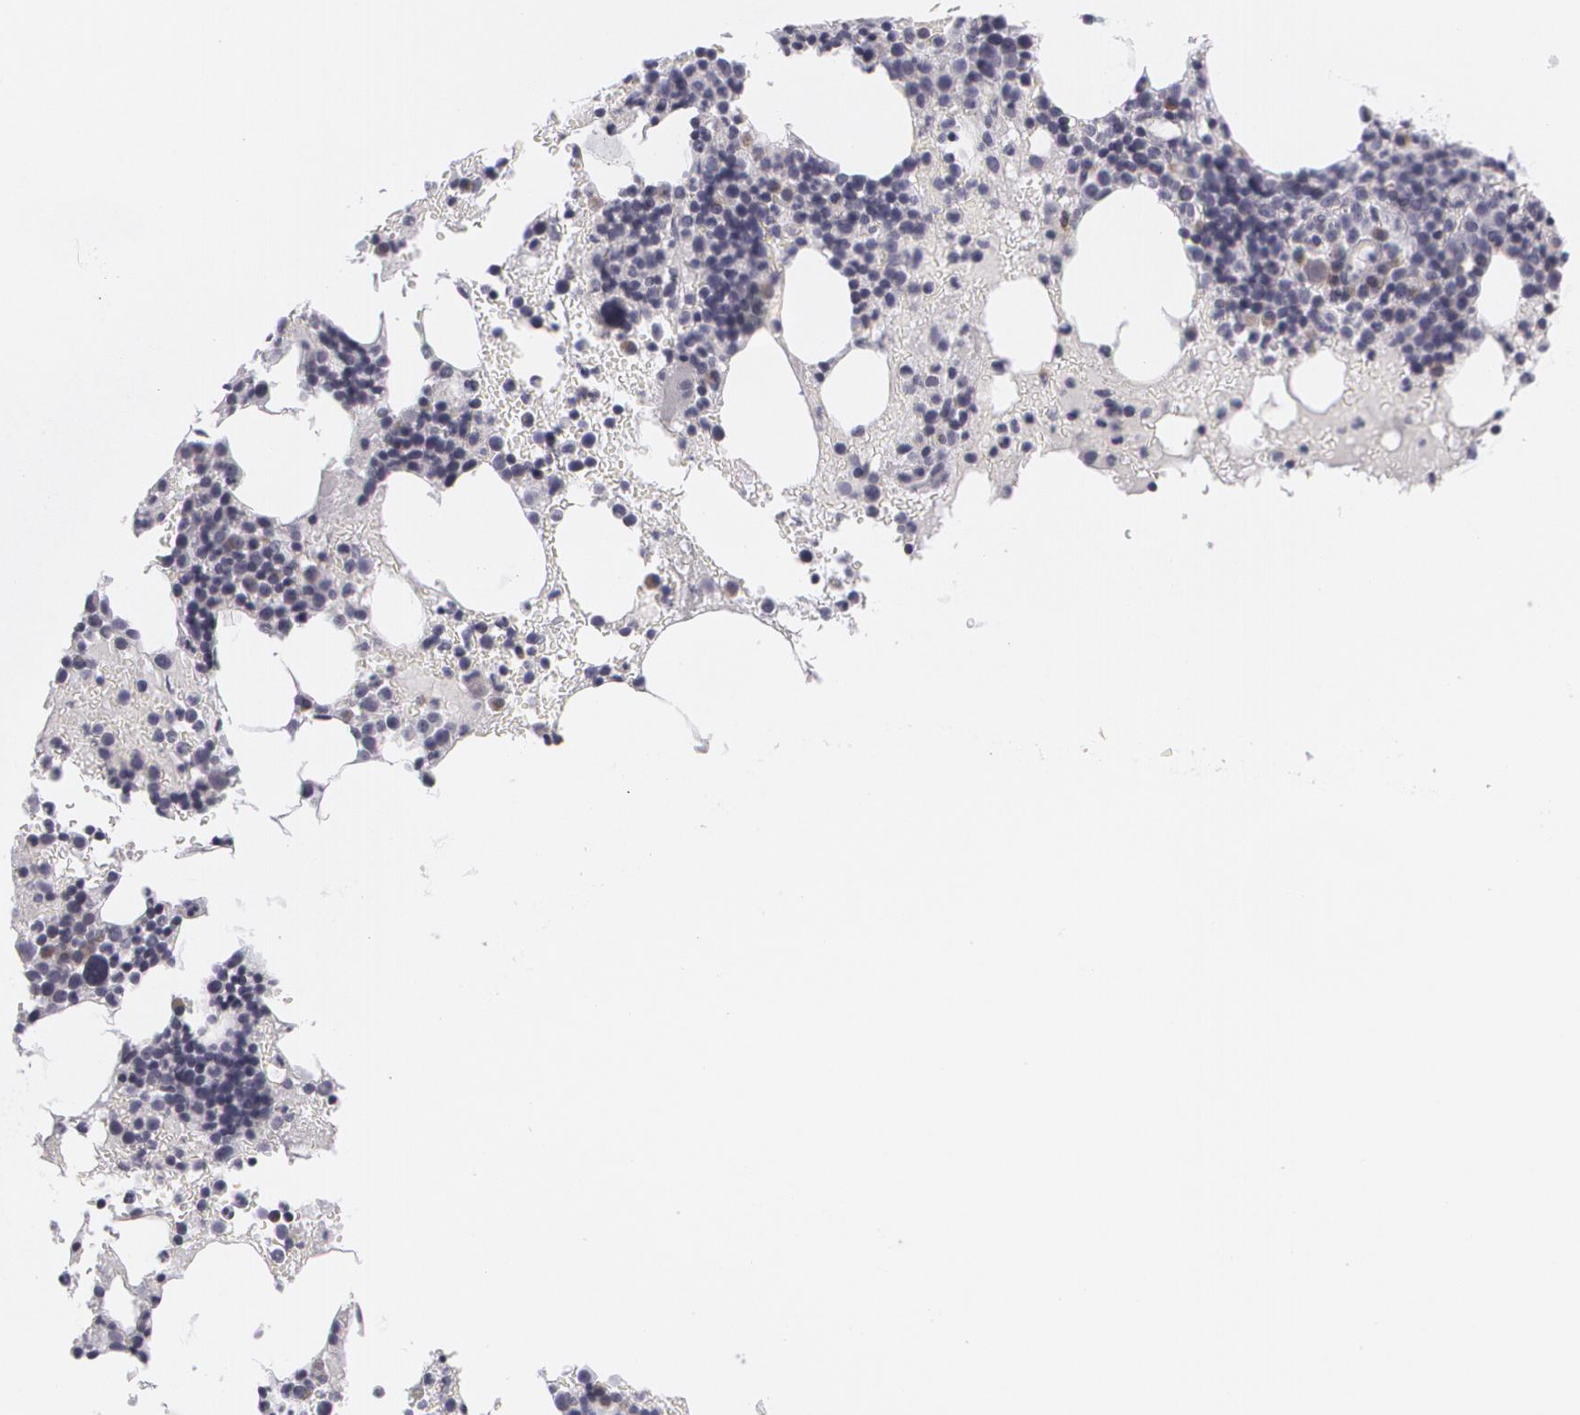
{"staining": {"intensity": "weak", "quantity": "<25%", "location": "cytoplasmic/membranous"}, "tissue": "bone marrow", "cell_type": "Hematopoietic cells", "image_type": "normal", "snomed": [{"axis": "morphology", "description": "Normal tissue, NOS"}, {"axis": "topography", "description": "Bone marrow"}], "caption": "Immunohistochemical staining of unremarkable human bone marrow demonstrates no significant staining in hematopoietic cells.", "gene": "MBNL3", "patient": {"sex": "female", "age": 88}}